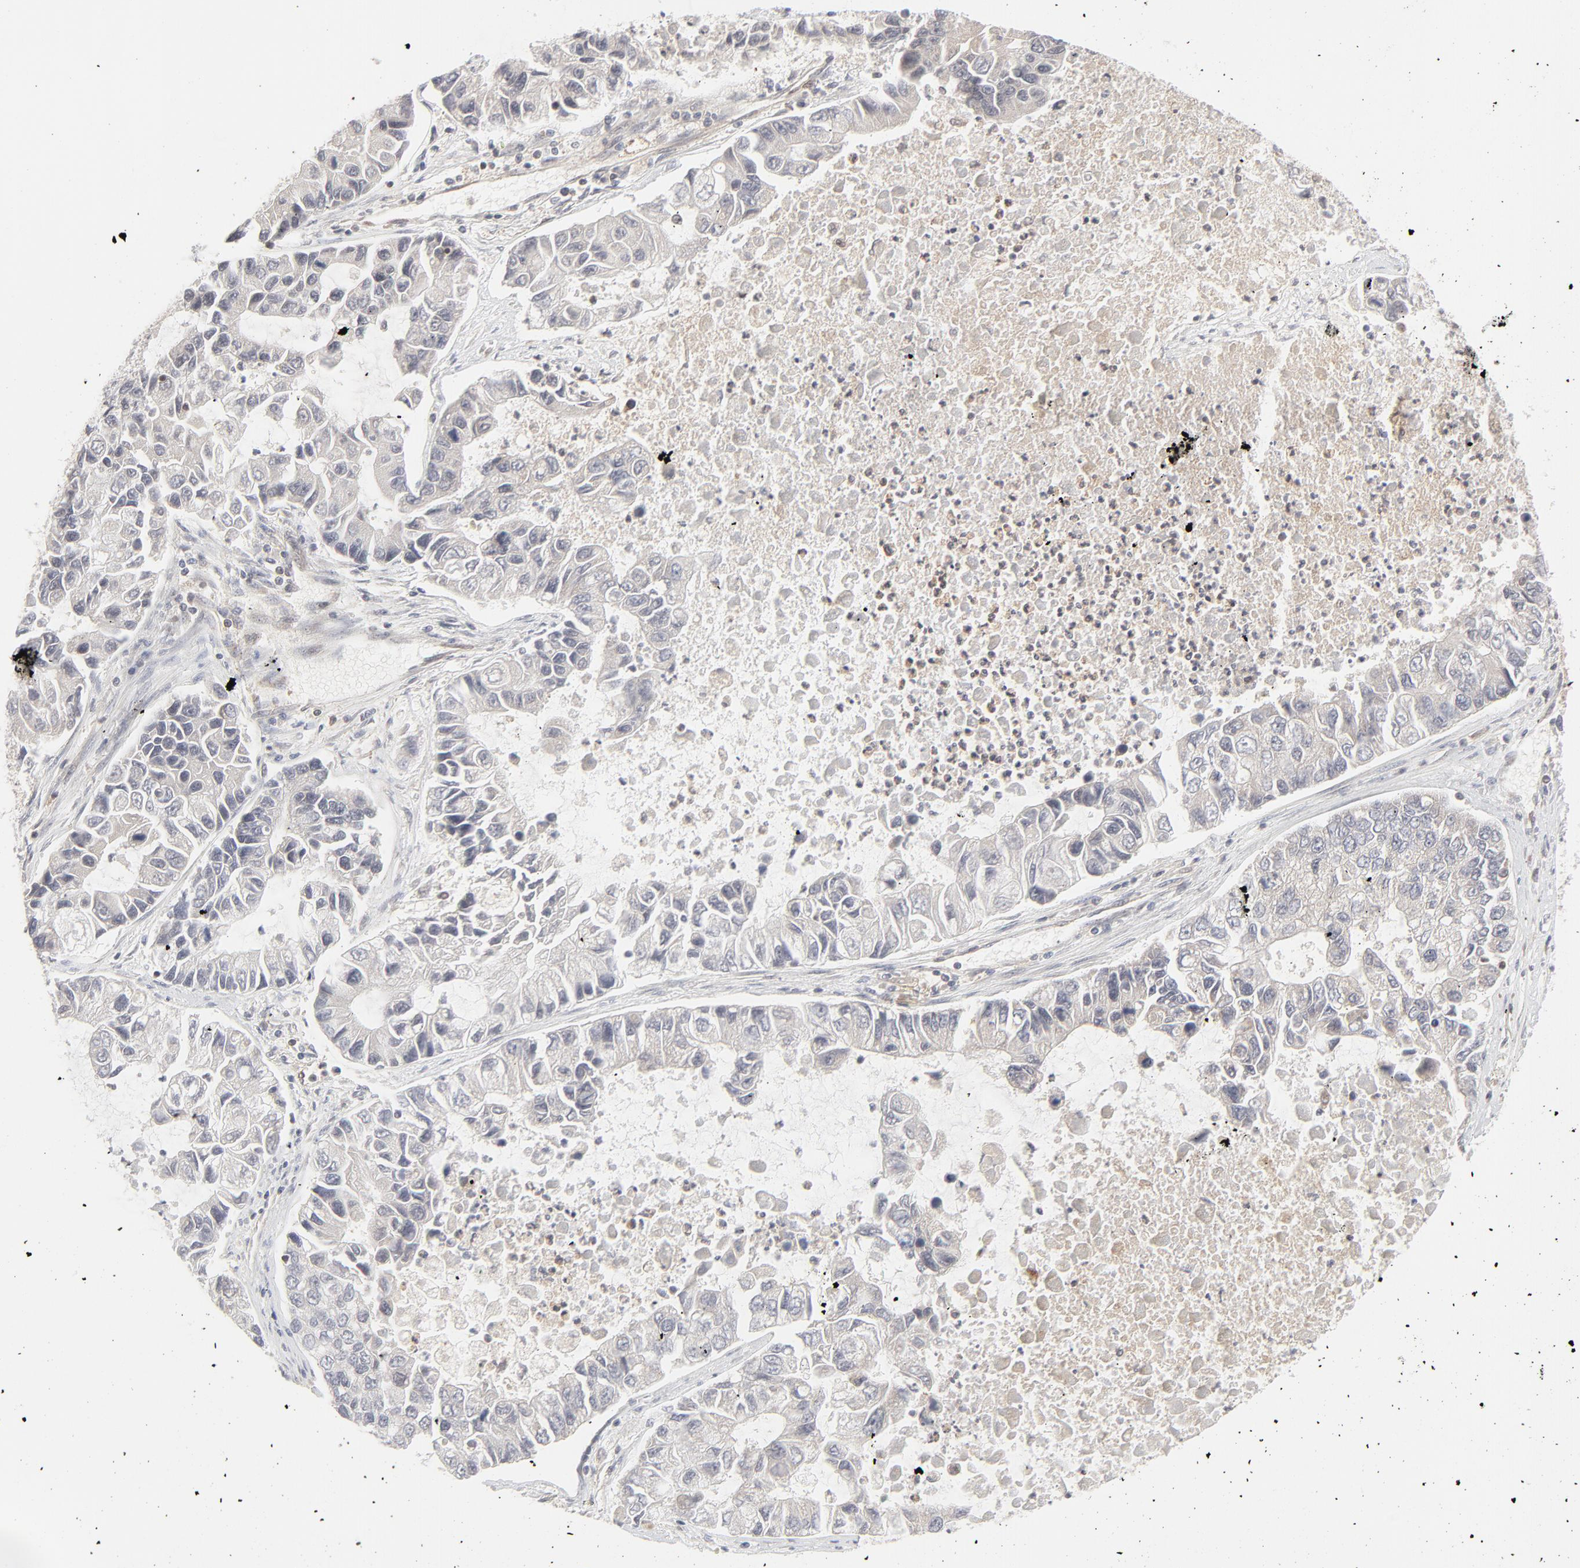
{"staining": {"intensity": "negative", "quantity": "none", "location": "none"}, "tissue": "lung cancer", "cell_type": "Tumor cells", "image_type": "cancer", "snomed": [{"axis": "morphology", "description": "Adenocarcinoma, NOS"}, {"axis": "topography", "description": "Lung"}], "caption": "Lung adenocarcinoma stained for a protein using immunohistochemistry (IHC) demonstrates no positivity tumor cells.", "gene": "RAB5C", "patient": {"sex": "female", "age": 51}}